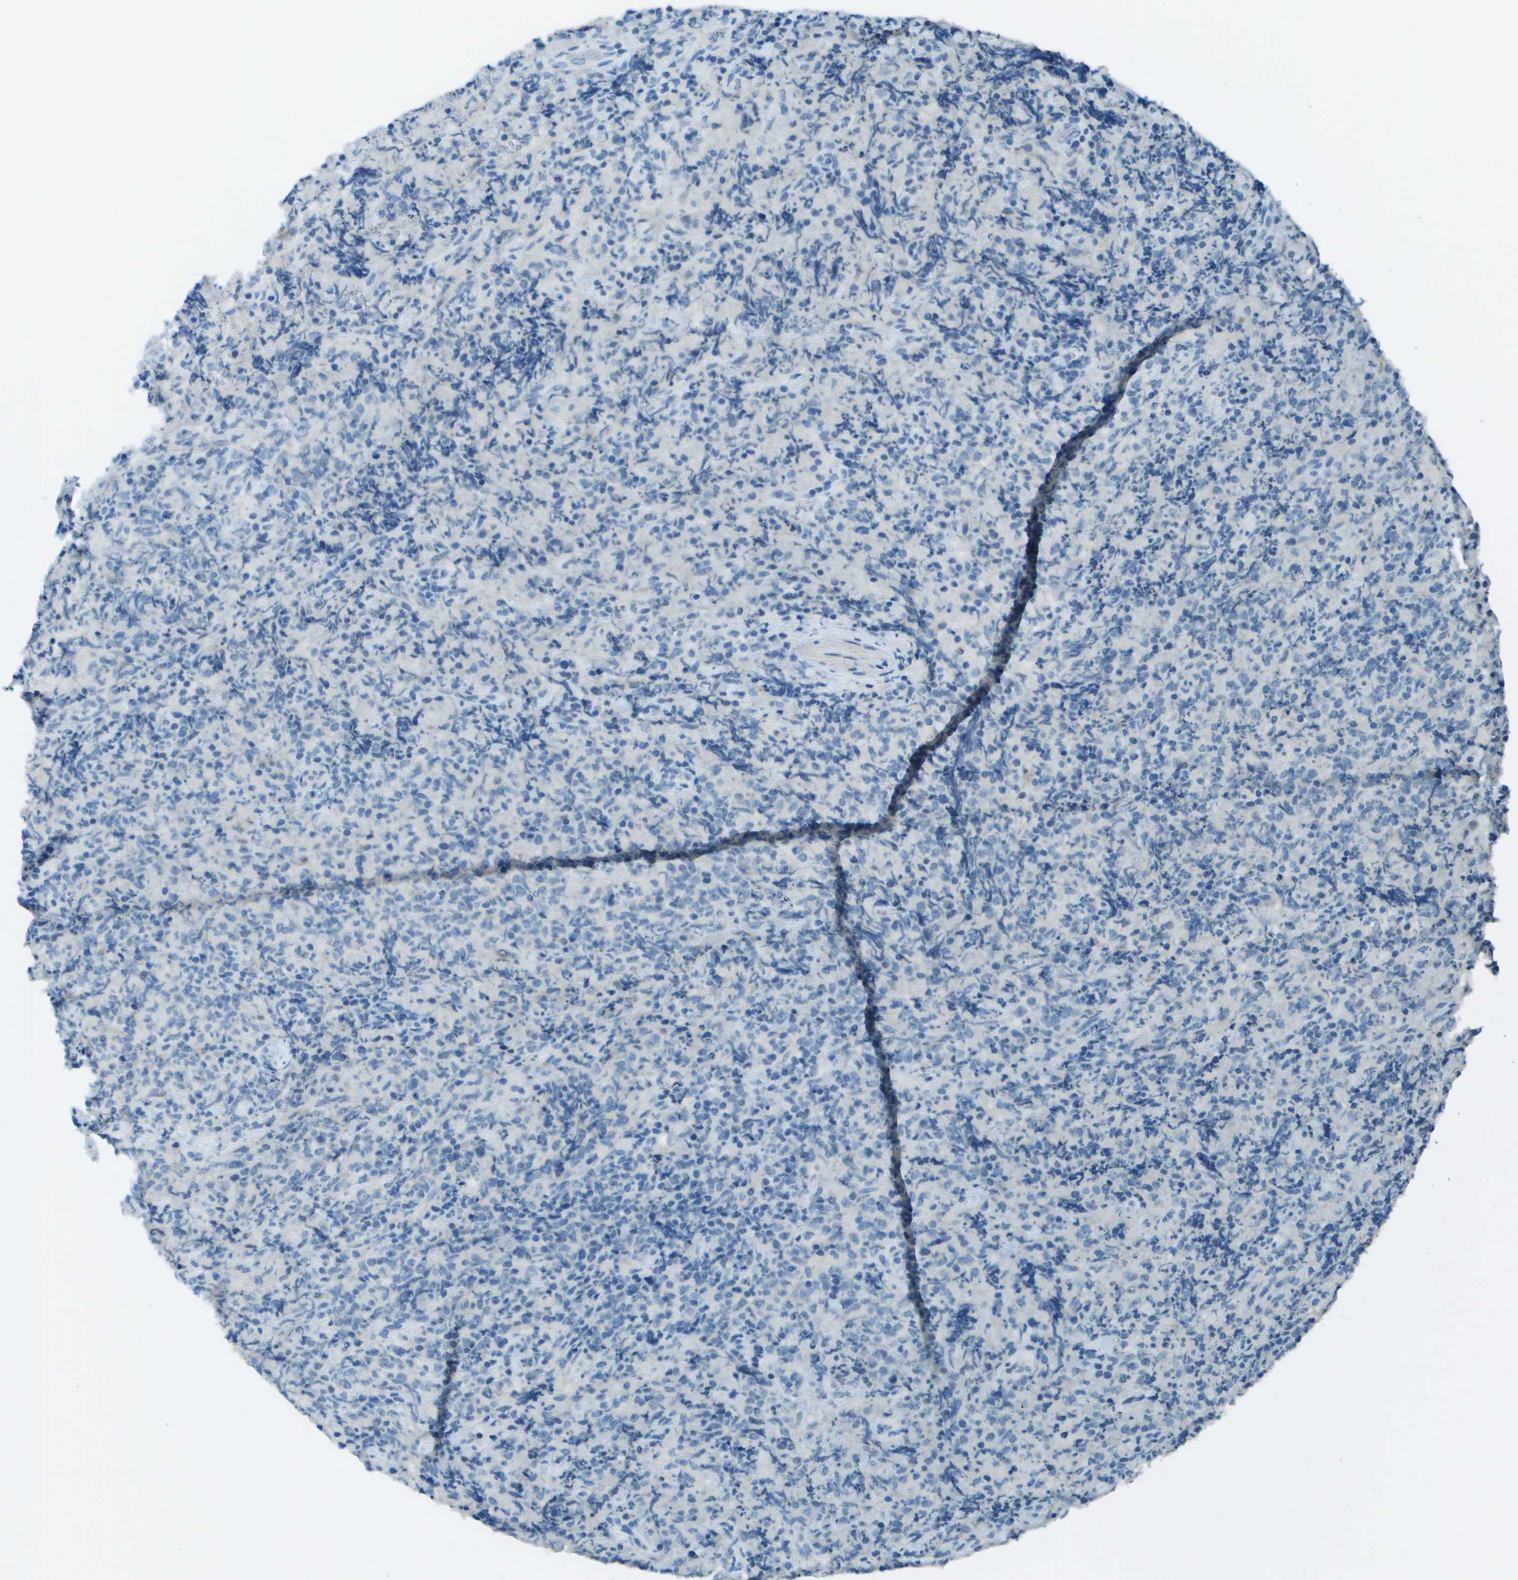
{"staining": {"intensity": "negative", "quantity": "none", "location": "none"}, "tissue": "lymphoma", "cell_type": "Tumor cells", "image_type": "cancer", "snomed": [{"axis": "morphology", "description": "Malignant lymphoma, non-Hodgkin's type, High grade"}, {"axis": "topography", "description": "Tonsil"}], "caption": "The immunohistochemistry histopathology image has no significant expression in tumor cells of lymphoma tissue.", "gene": "LGI2", "patient": {"sex": "female", "age": 36}}